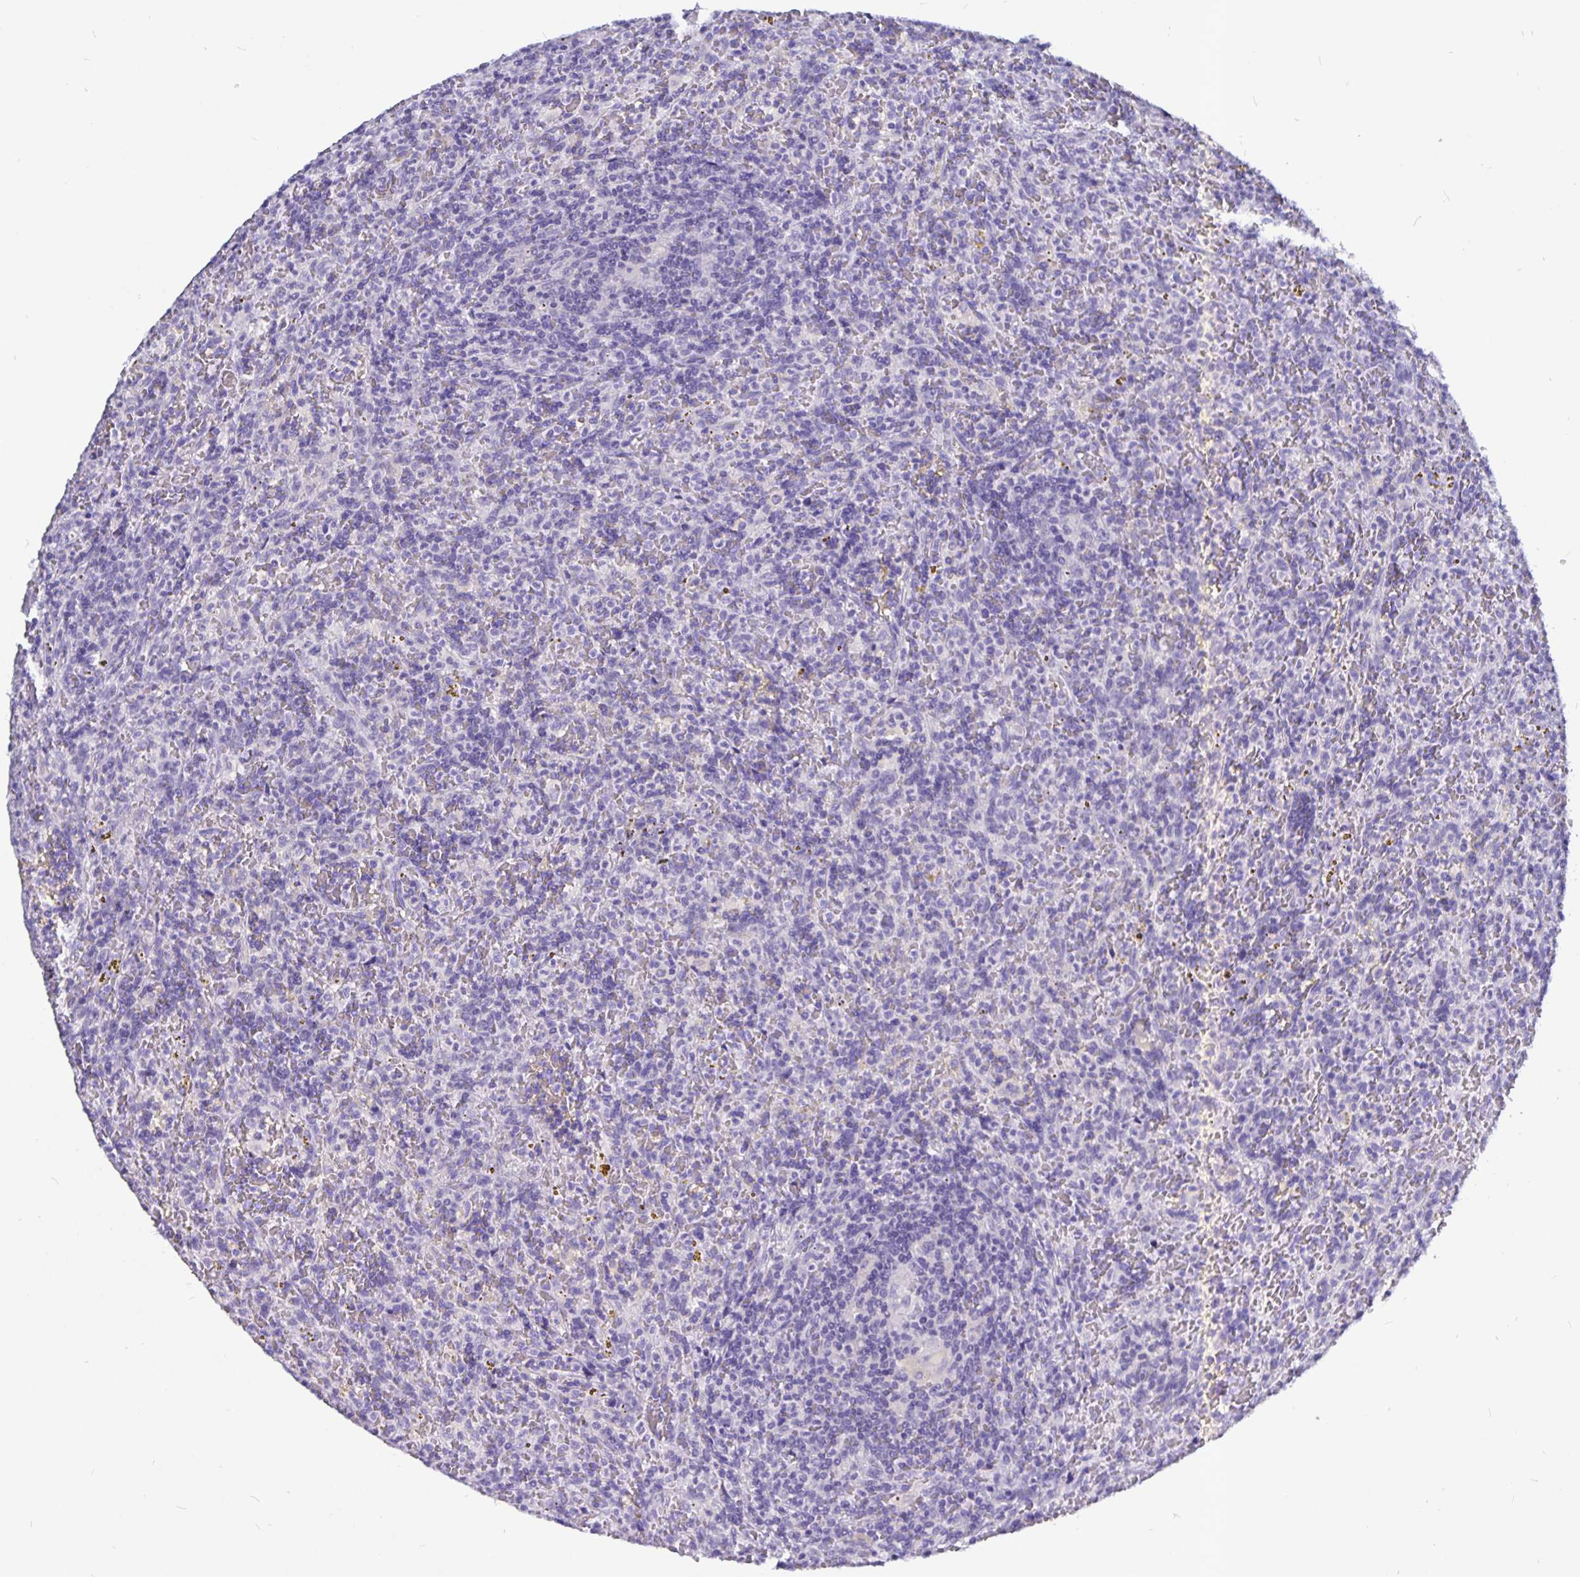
{"staining": {"intensity": "negative", "quantity": "none", "location": "none"}, "tissue": "lymphoma", "cell_type": "Tumor cells", "image_type": "cancer", "snomed": [{"axis": "morphology", "description": "Malignant lymphoma, non-Hodgkin's type, Low grade"}, {"axis": "topography", "description": "Spleen"}], "caption": "The photomicrograph displays no staining of tumor cells in malignant lymphoma, non-Hodgkin's type (low-grade).", "gene": "ODF3B", "patient": {"sex": "female", "age": 70}}